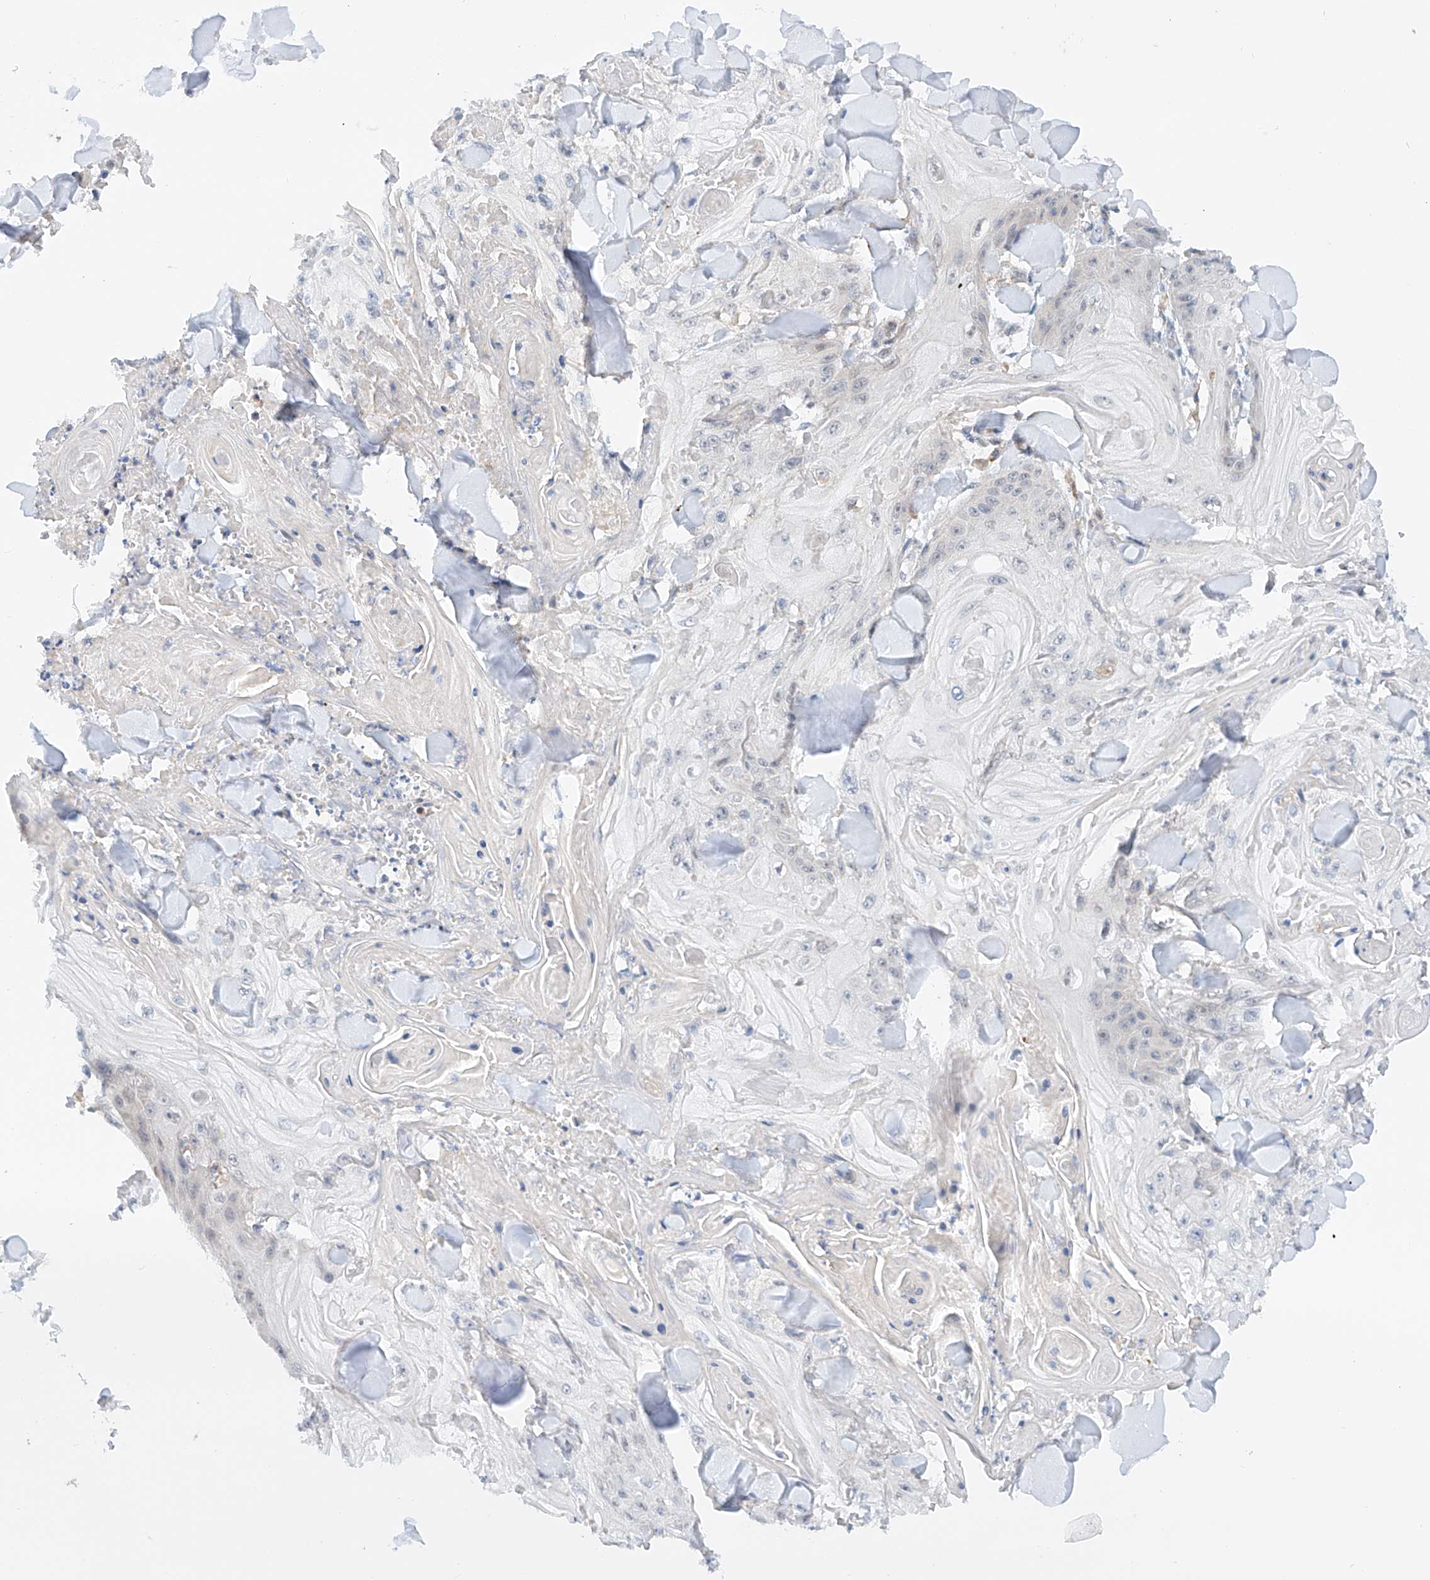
{"staining": {"intensity": "negative", "quantity": "none", "location": "none"}, "tissue": "skin cancer", "cell_type": "Tumor cells", "image_type": "cancer", "snomed": [{"axis": "morphology", "description": "Squamous cell carcinoma, NOS"}, {"axis": "topography", "description": "Skin"}], "caption": "High power microscopy micrograph of an IHC micrograph of squamous cell carcinoma (skin), revealing no significant expression in tumor cells. The staining was performed using DAB to visualize the protein expression in brown, while the nuclei were stained in blue with hematoxylin (Magnification: 20x).", "gene": "MFN2", "patient": {"sex": "male", "age": 74}}